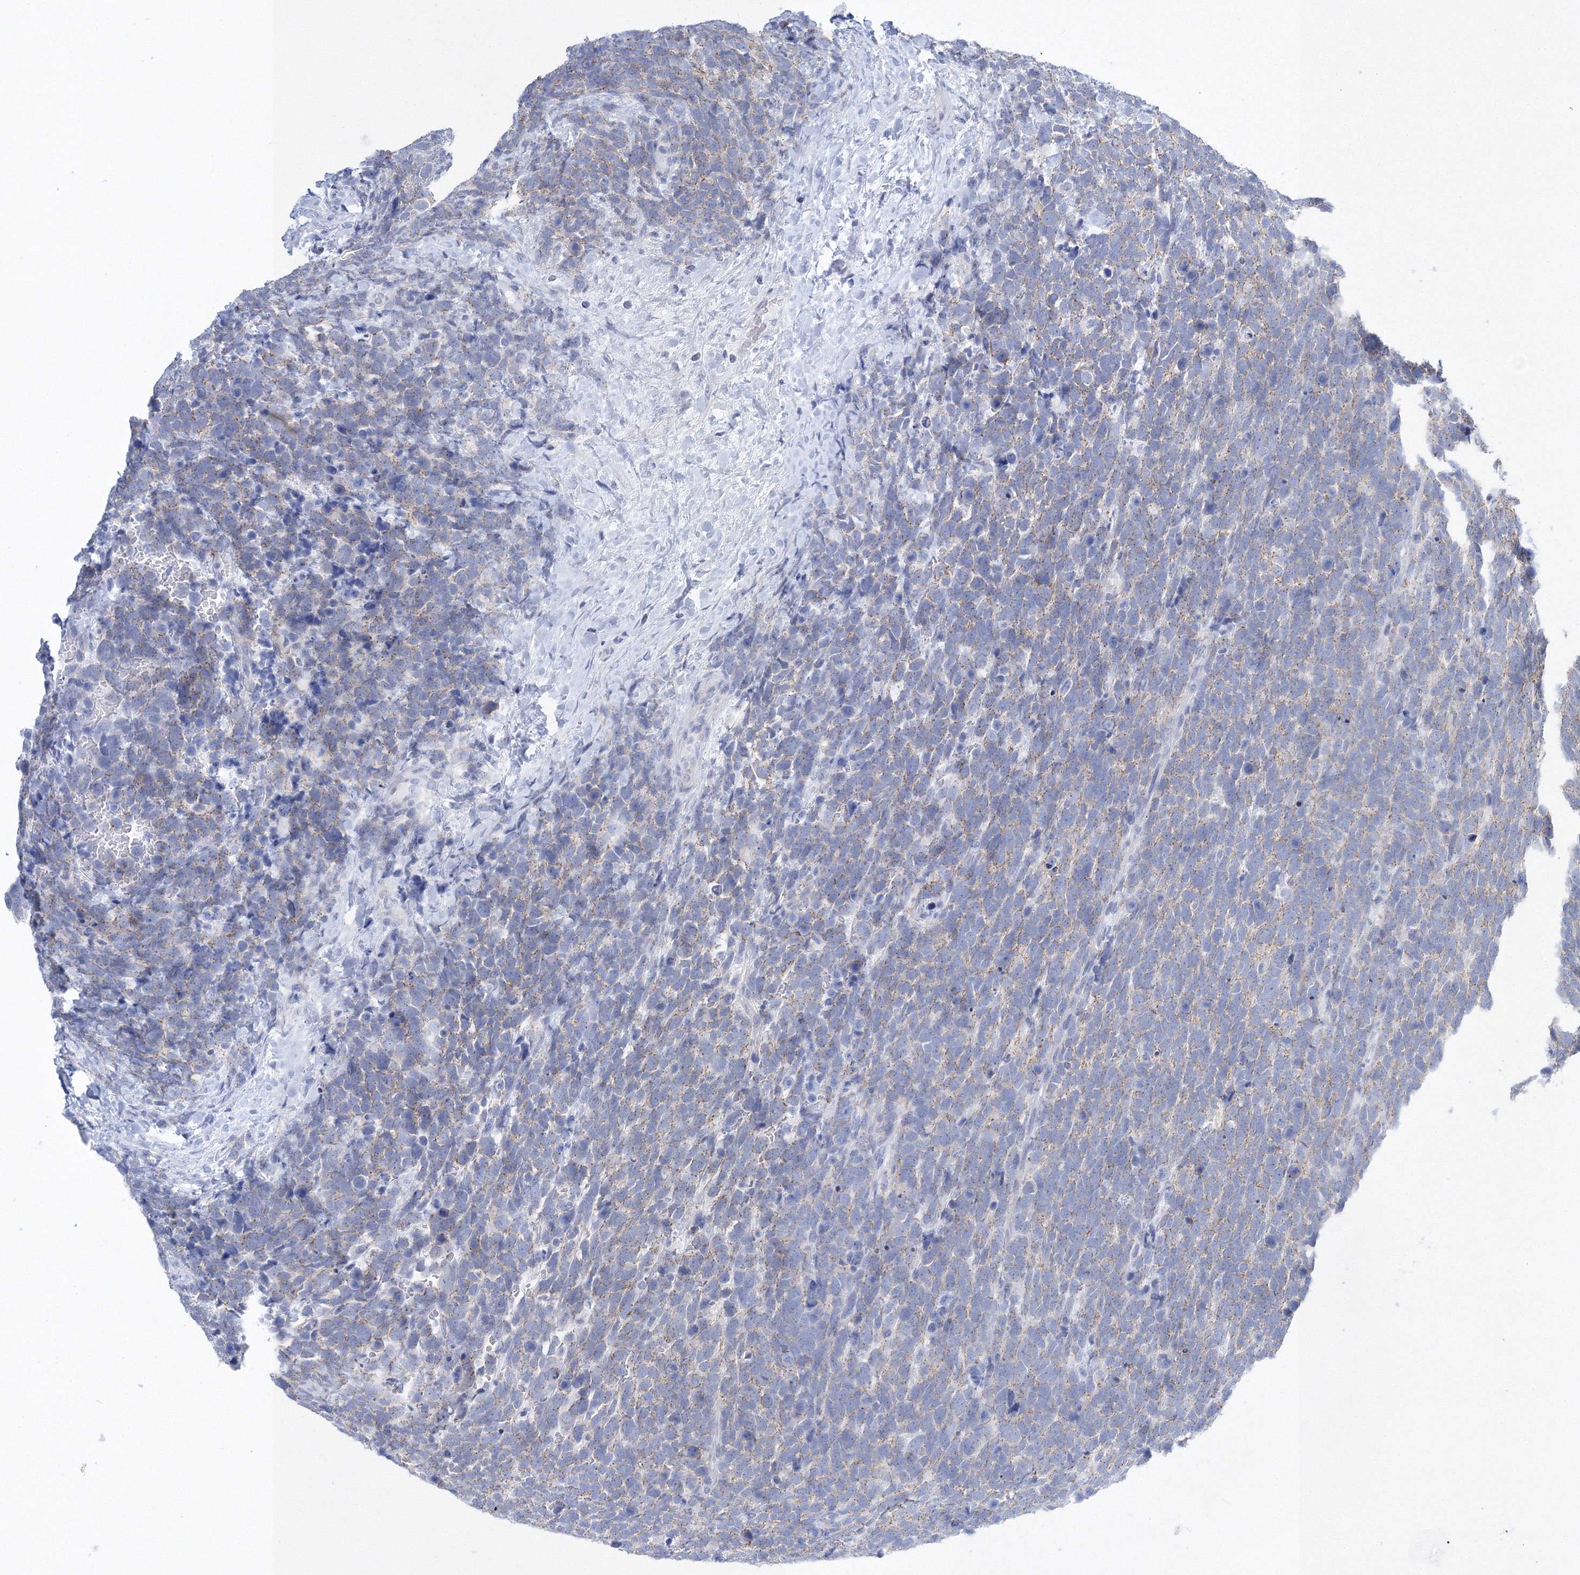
{"staining": {"intensity": "negative", "quantity": "none", "location": "none"}, "tissue": "urothelial cancer", "cell_type": "Tumor cells", "image_type": "cancer", "snomed": [{"axis": "morphology", "description": "Urothelial carcinoma, High grade"}, {"axis": "topography", "description": "Urinary bladder"}], "caption": "Micrograph shows no significant protein expression in tumor cells of urothelial carcinoma (high-grade).", "gene": "AASDH", "patient": {"sex": "female", "age": 82}}